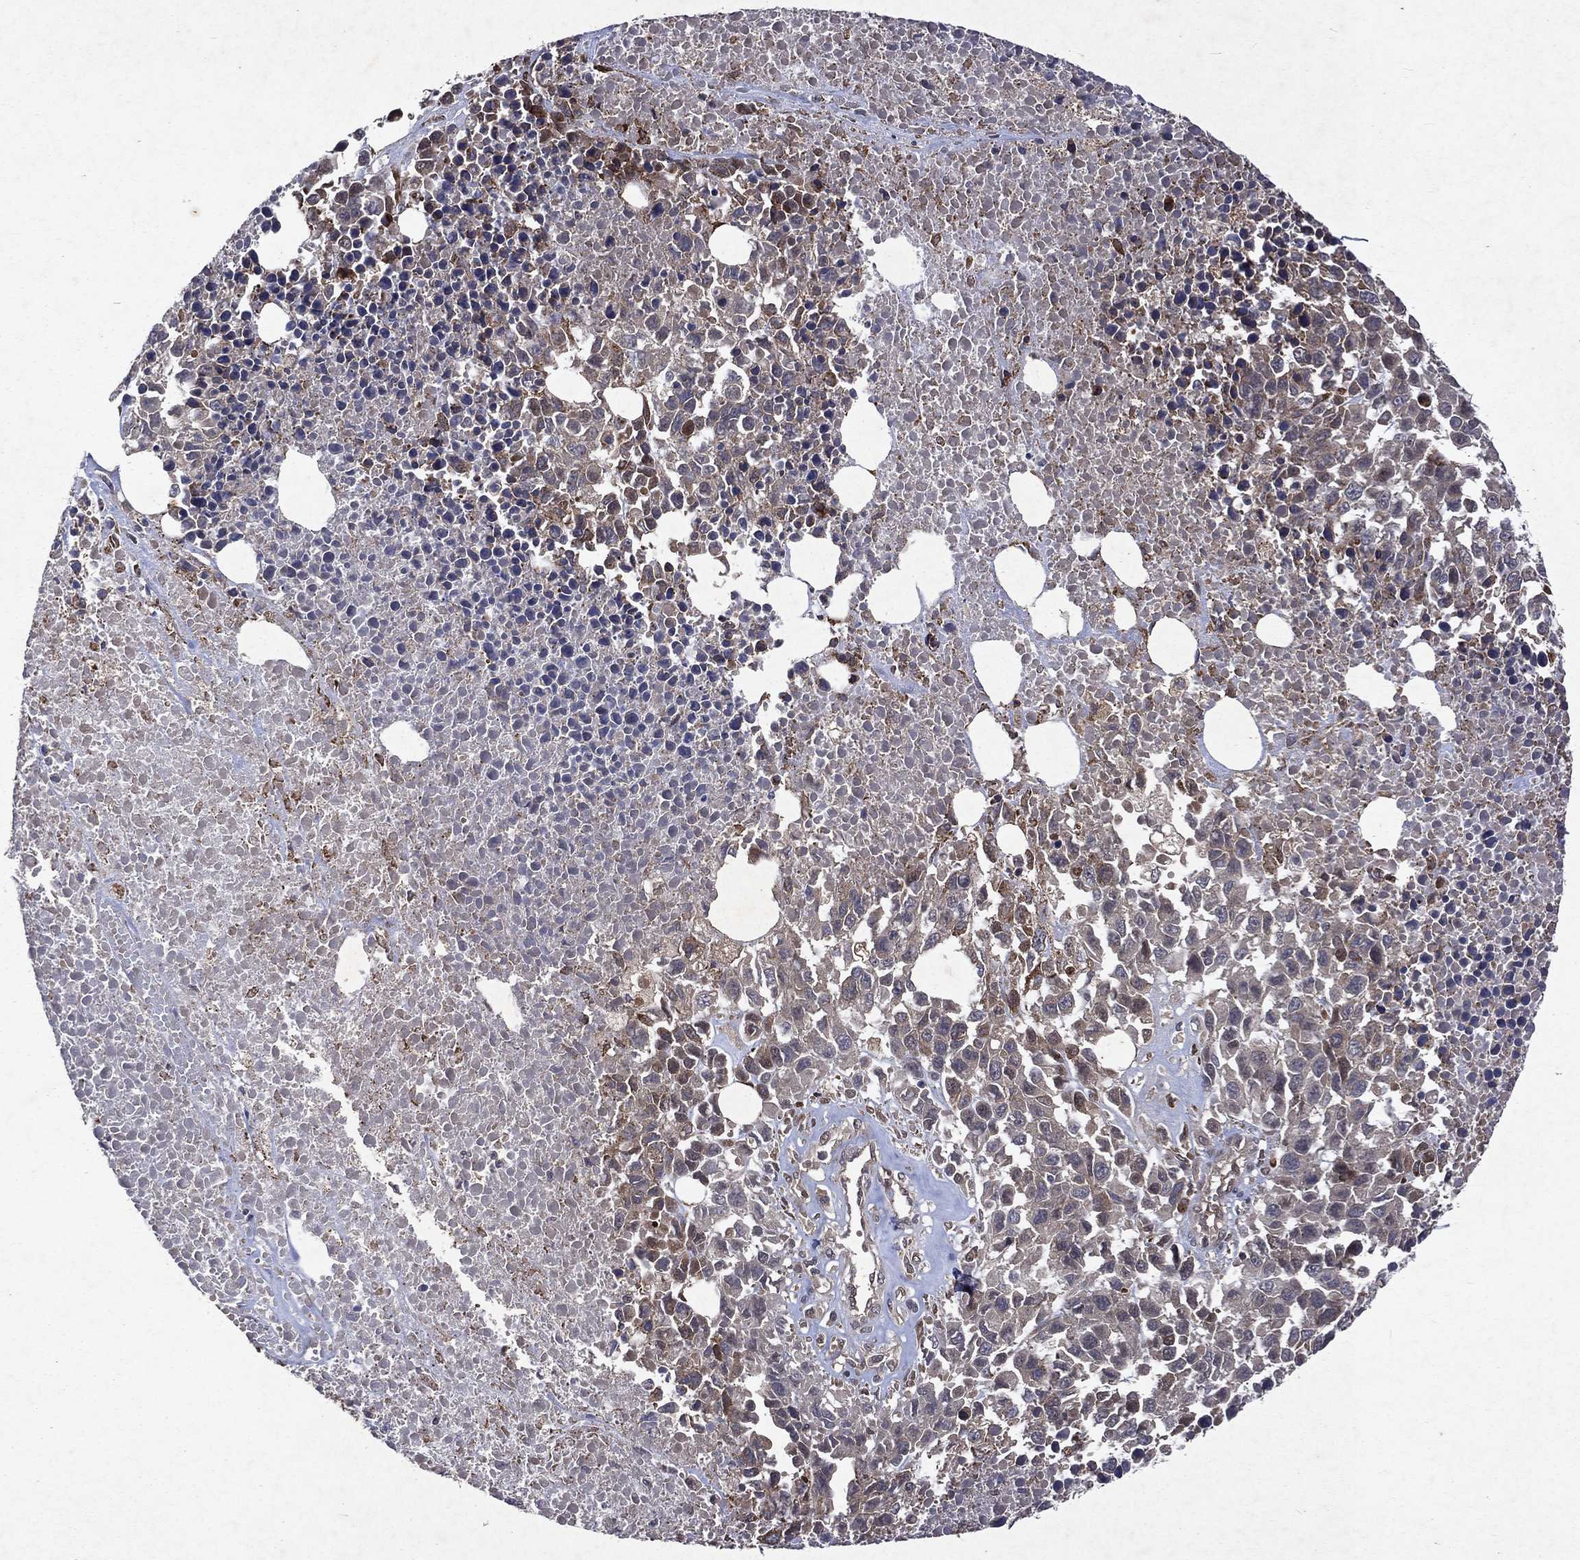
{"staining": {"intensity": "weak", "quantity": "<25%", "location": "cytoplasmic/membranous"}, "tissue": "melanoma", "cell_type": "Tumor cells", "image_type": "cancer", "snomed": [{"axis": "morphology", "description": "Malignant melanoma, Metastatic site"}, {"axis": "topography", "description": "Skin"}], "caption": "High magnification brightfield microscopy of malignant melanoma (metastatic site) stained with DAB (3,3'-diaminobenzidine) (brown) and counterstained with hematoxylin (blue): tumor cells show no significant staining.", "gene": "MTAP", "patient": {"sex": "male", "age": 84}}